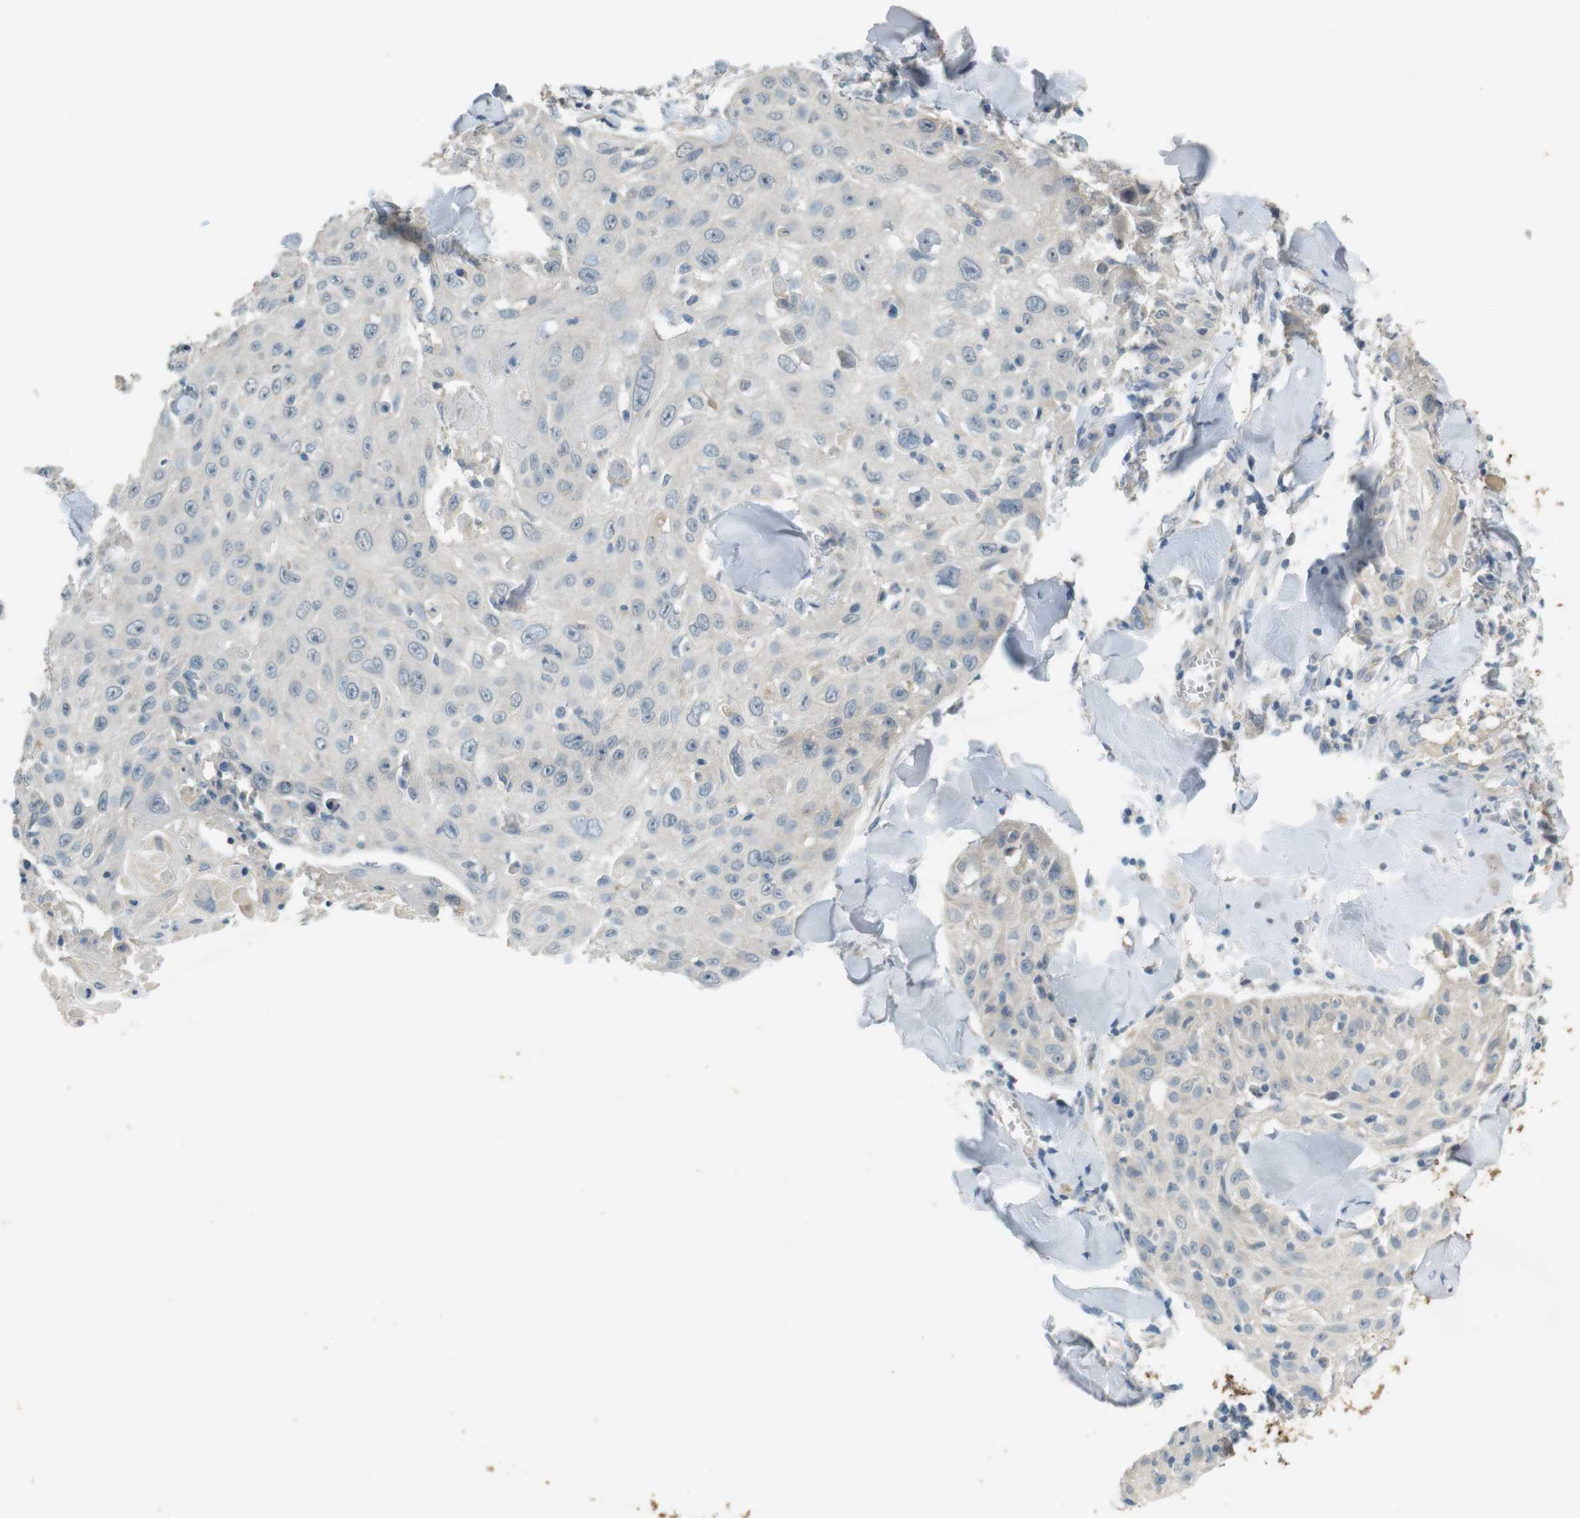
{"staining": {"intensity": "negative", "quantity": "none", "location": "none"}, "tissue": "skin cancer", "cell_type": "Tumor cells", "image_type": "cancer", "snomed": [{"axis": "morphology", "description": "Squamous cell carcinoma, NOS"}, {"axis": "topography", "description": "Skin"}], "caption": "Skin squamous cell carcinoma was stained to show a protein in brown. There is no significant expression in tumor cells.", "gene": "MUC5B", "patient": {"sex": "male", "age": 86}}